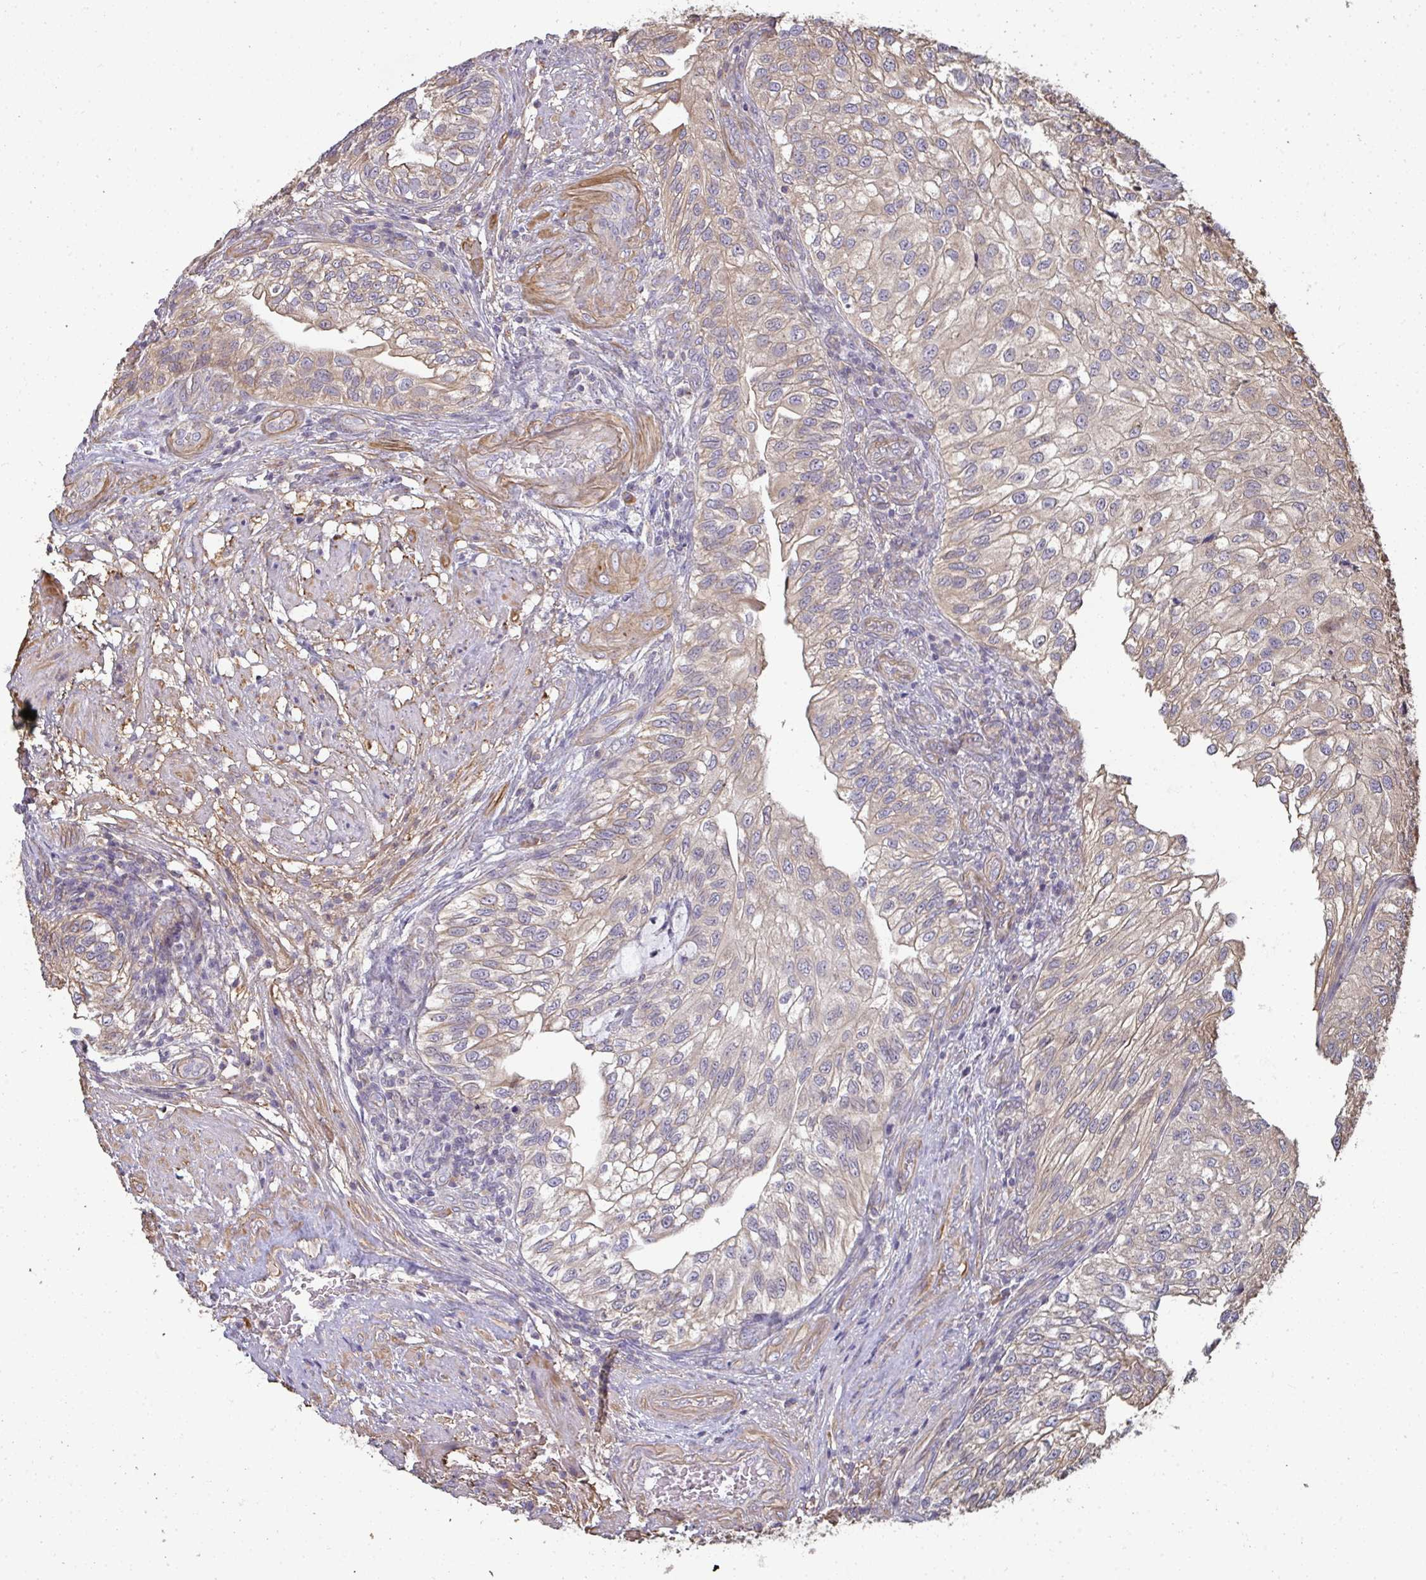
{"staining": {"intensity": "weak", "quantity": ">75%", "location": "cytoplasmic/membranous"}, "tissue": "urothelial cancer", "cell_type": "Tumor cells", "image_type": "cancer", "snomed": [{"axis": "morphology", "description": "Urothelial carcinoma, NOS"}, {"axis": "topography", "description": "Urinary bladder"}], "caption": "DAB (3,3'-diaminobenzidine) immunohistochemical staining of human transitional cell carcinoma shows weak cytoplasmic/membranous protein expression in about >75% of tumor cells.", "gene": "ZFYVE28", "patient": {"sex": "male", "age": 87}}